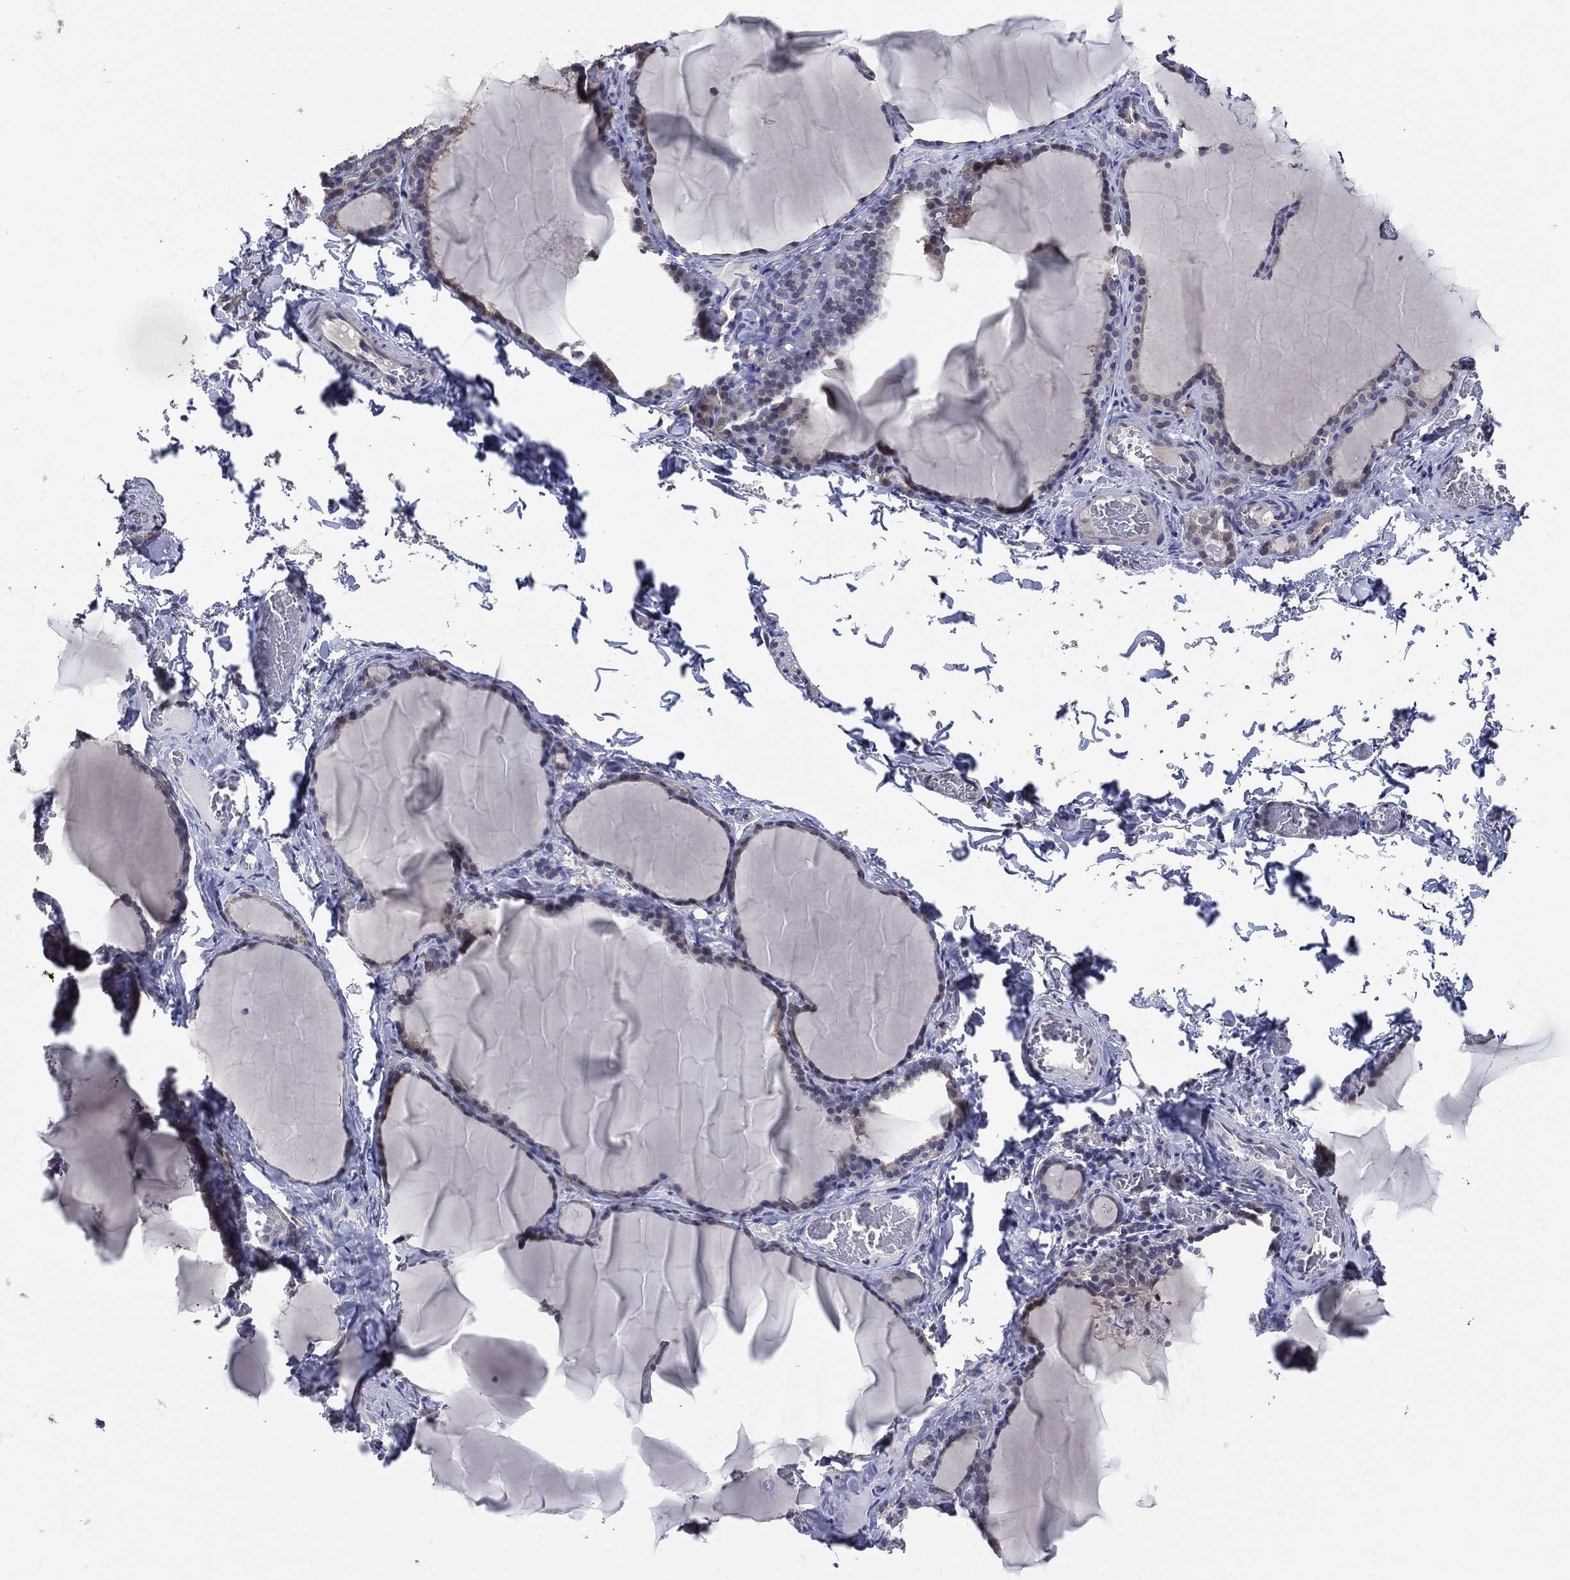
{"staining": {"intensity": "negative", "quantity": "none", "location": "none"}, "tissue": "thyroid gland", "cell_type": "Glandular cells", "image_type": "normal", "snomed": [{"axis": "morphology", "description": "Normal tissue, NOS"}, {"axis": "morphology", "description": "Hyperplasia, NOS"}, {"axis": "topography", "description": "Thyroid gland"}], "caption": "The histopathology image shows no staining of glandular cells in normal thyroid gland. Nuclei are stained in blue.", "gene": "DLG4", "patient": {"sex": "female", "age": 27}}